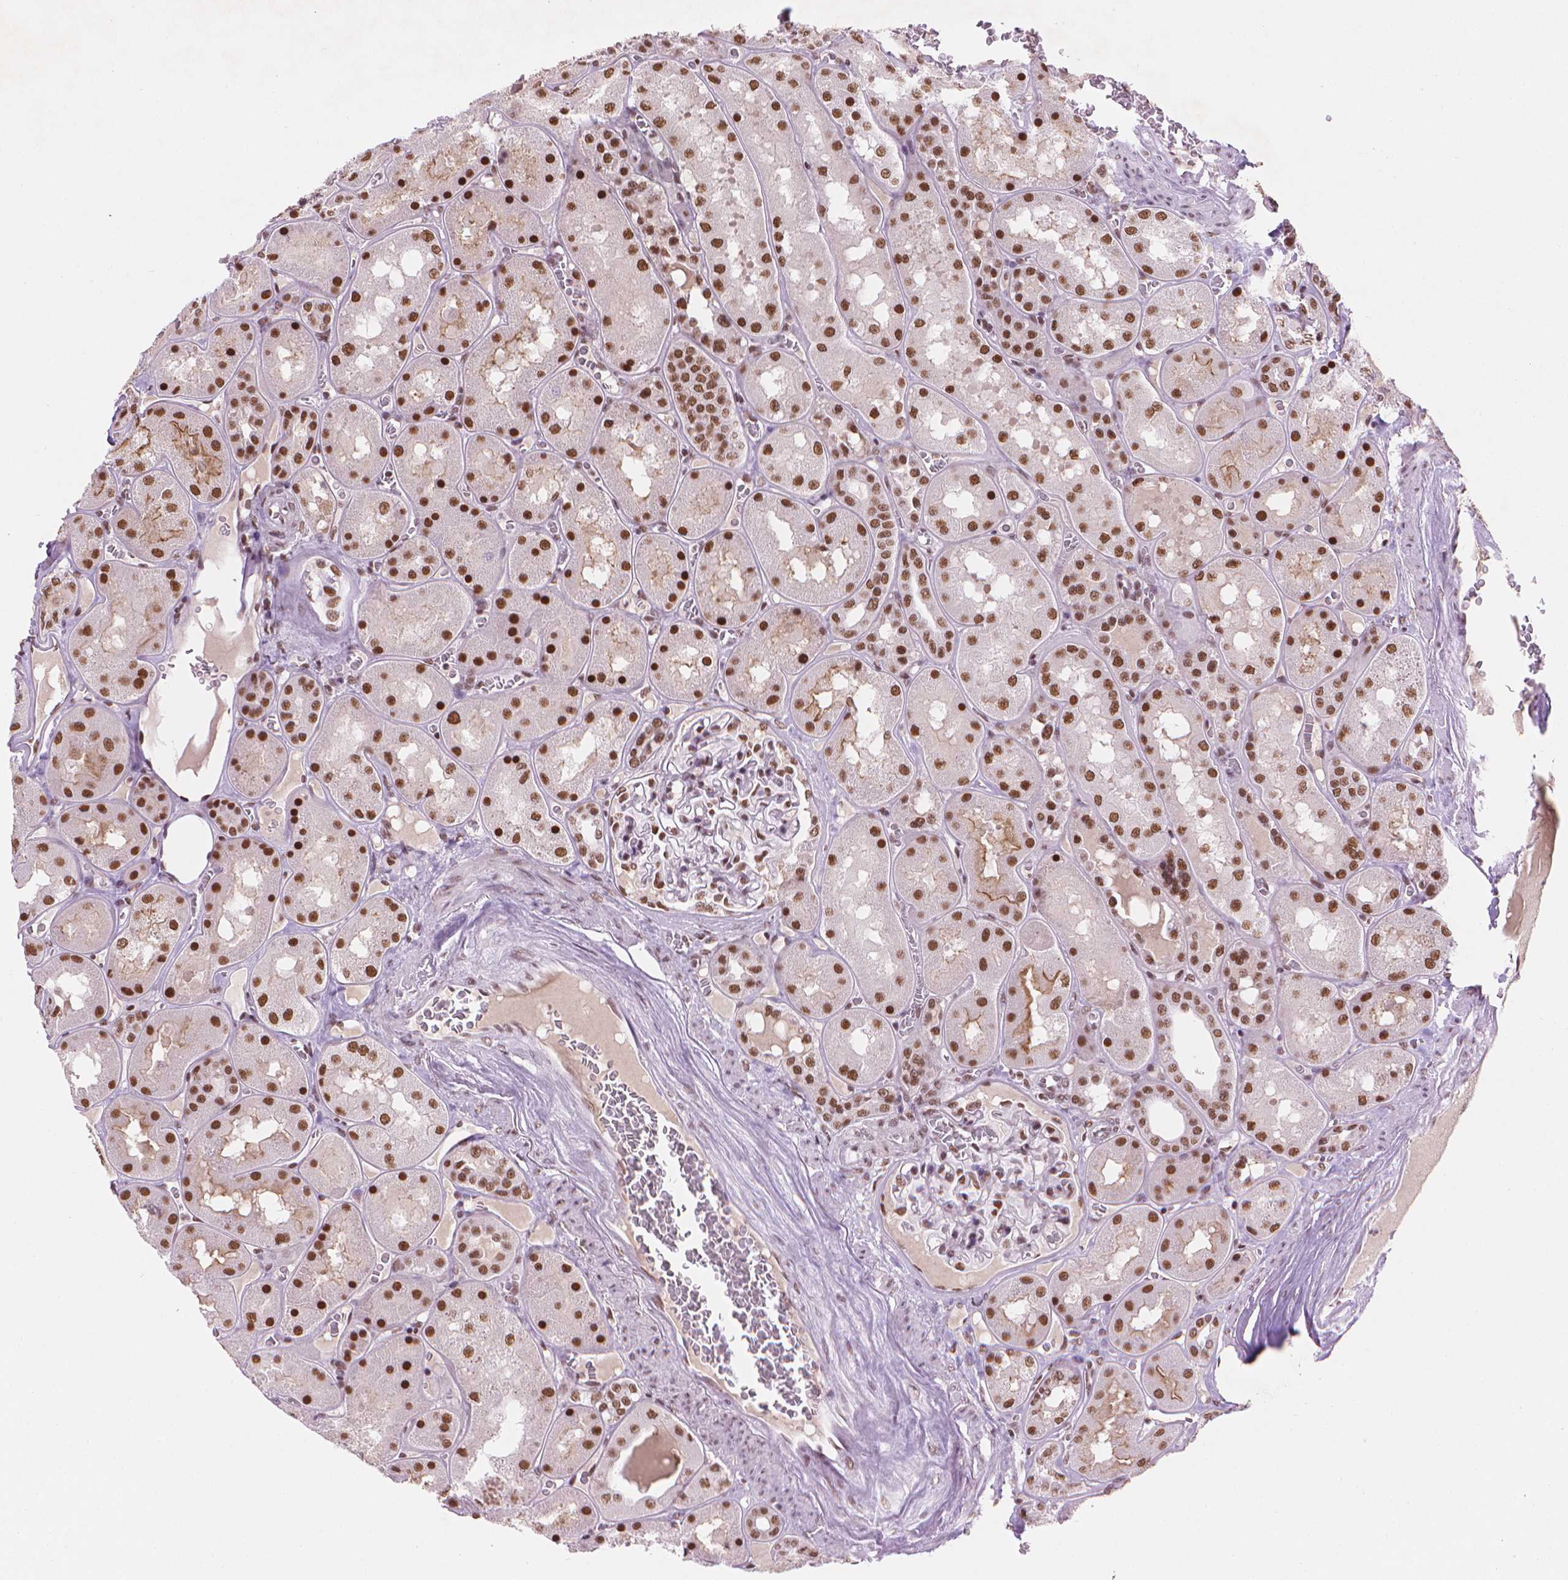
{"staining": {"intensity": "moderate", "quantity": "25%-75%", "location": "nuclear"}, "tissue": "kidney", "cell_type": "Cells in glomeruli", "image_type": "normal", "snomed": [{"axis": "morphology", "description": "Normal tissue, NOS"}, {"axis": "topography", "description": "Kidney"}], "caption": "Kidney stained with DAB (3,3'-diaminobenzidine) immunohistochemistry reveals medium levels of moderate nuclear expression in about 25%-75% of cells in glomeruli.", "gene": "RPA4", "patient": {"sex": "male", "age": 73}}